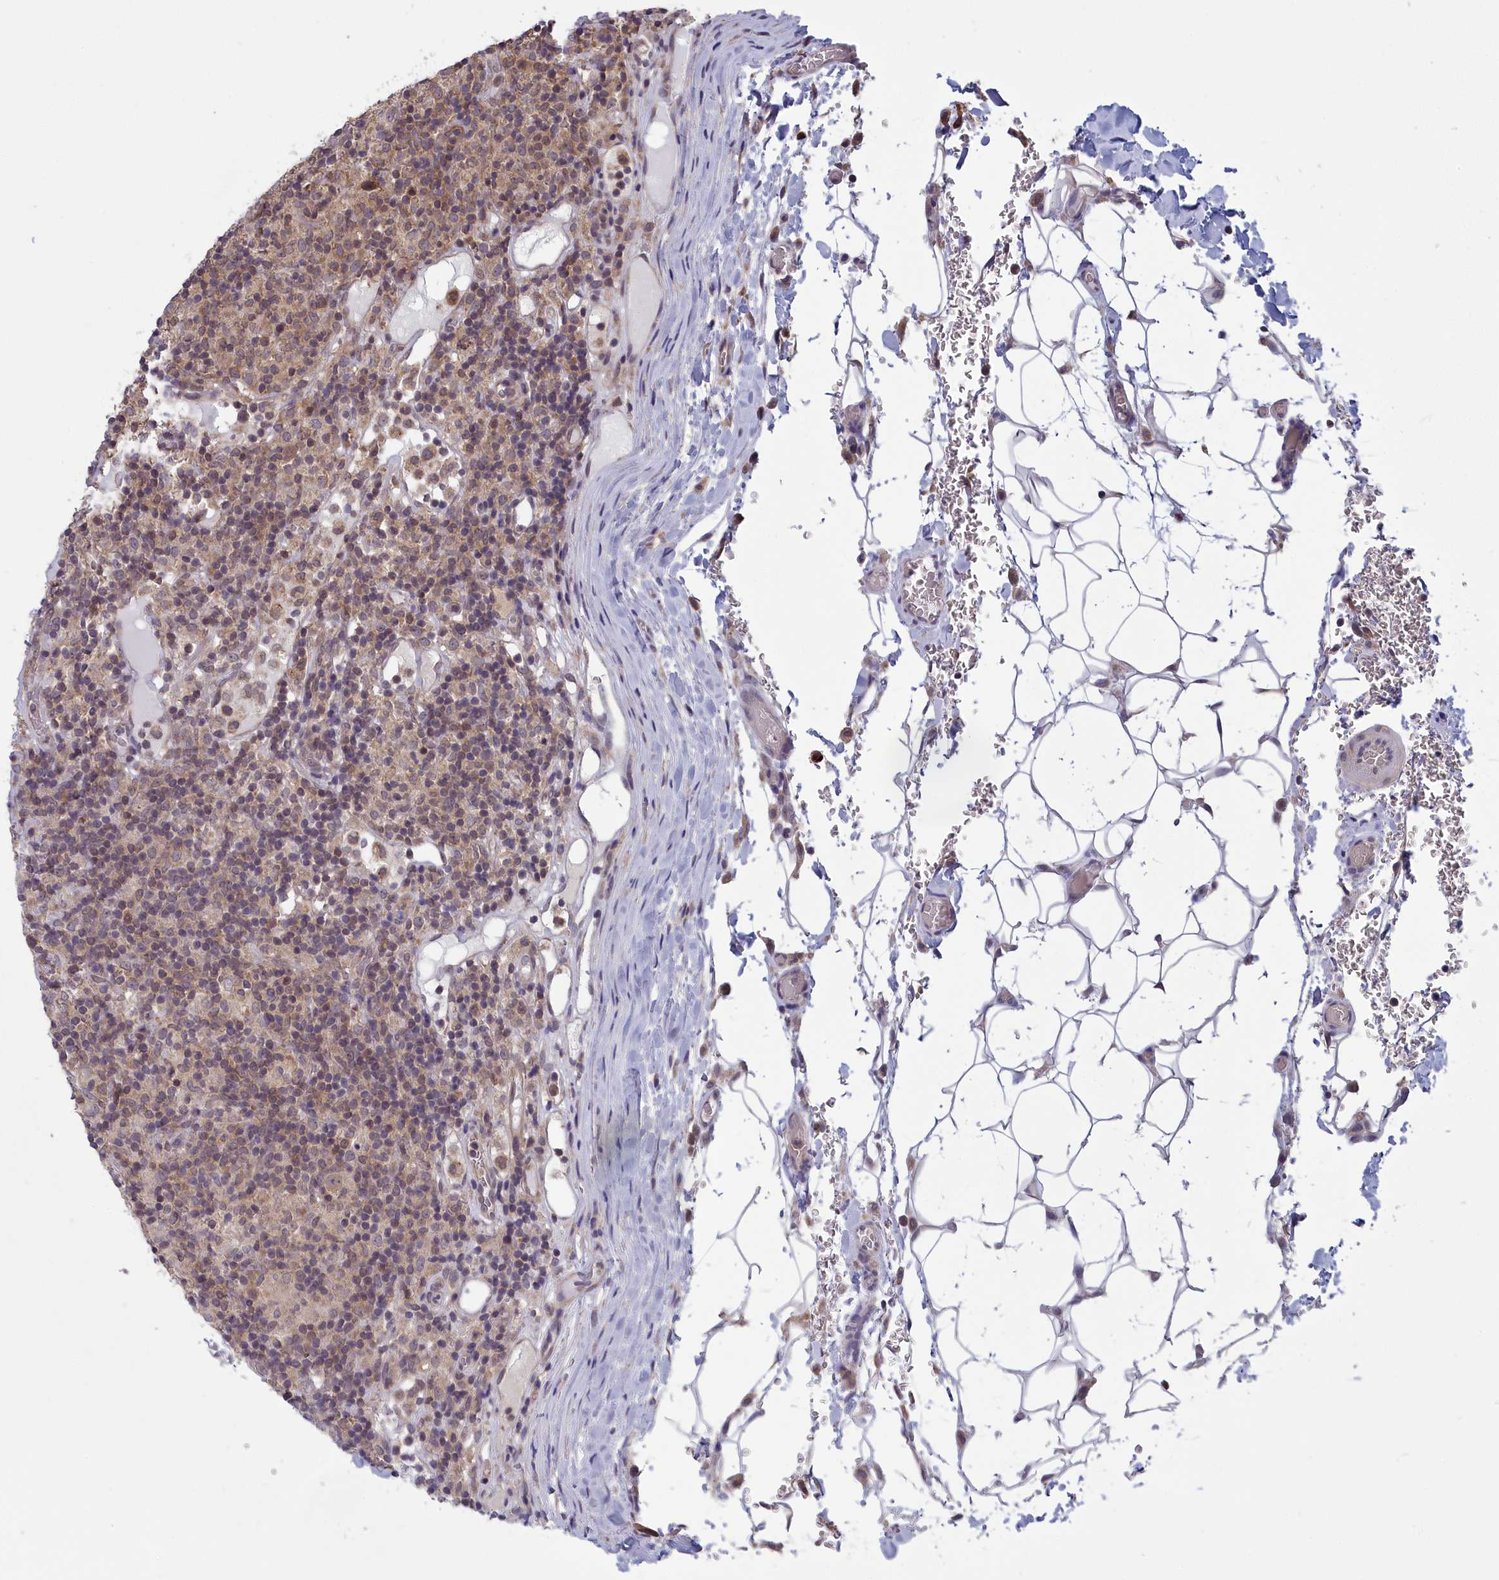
{"staining": {"intensity": "moderate", "quantity": ">75%", "location": "cytoplasmic/membranous"}, "tissue": "lymphoma", "cell_type": "Tumor cells", "image_type": "cancer", "snomed": [{"axis": "morphology", "description": "Hodgkin's disease, NOS"}, {"axis": "topography", "description": "Lymph node"}], "caption": "Brown immunohistochemical staining in Hodgkin's disease exhibits moderate cytoplasmic/membranous positivity in about >75% of tumor cells.", "gene": "MRI1", "patient": {"sex": "male", "age": 70}}